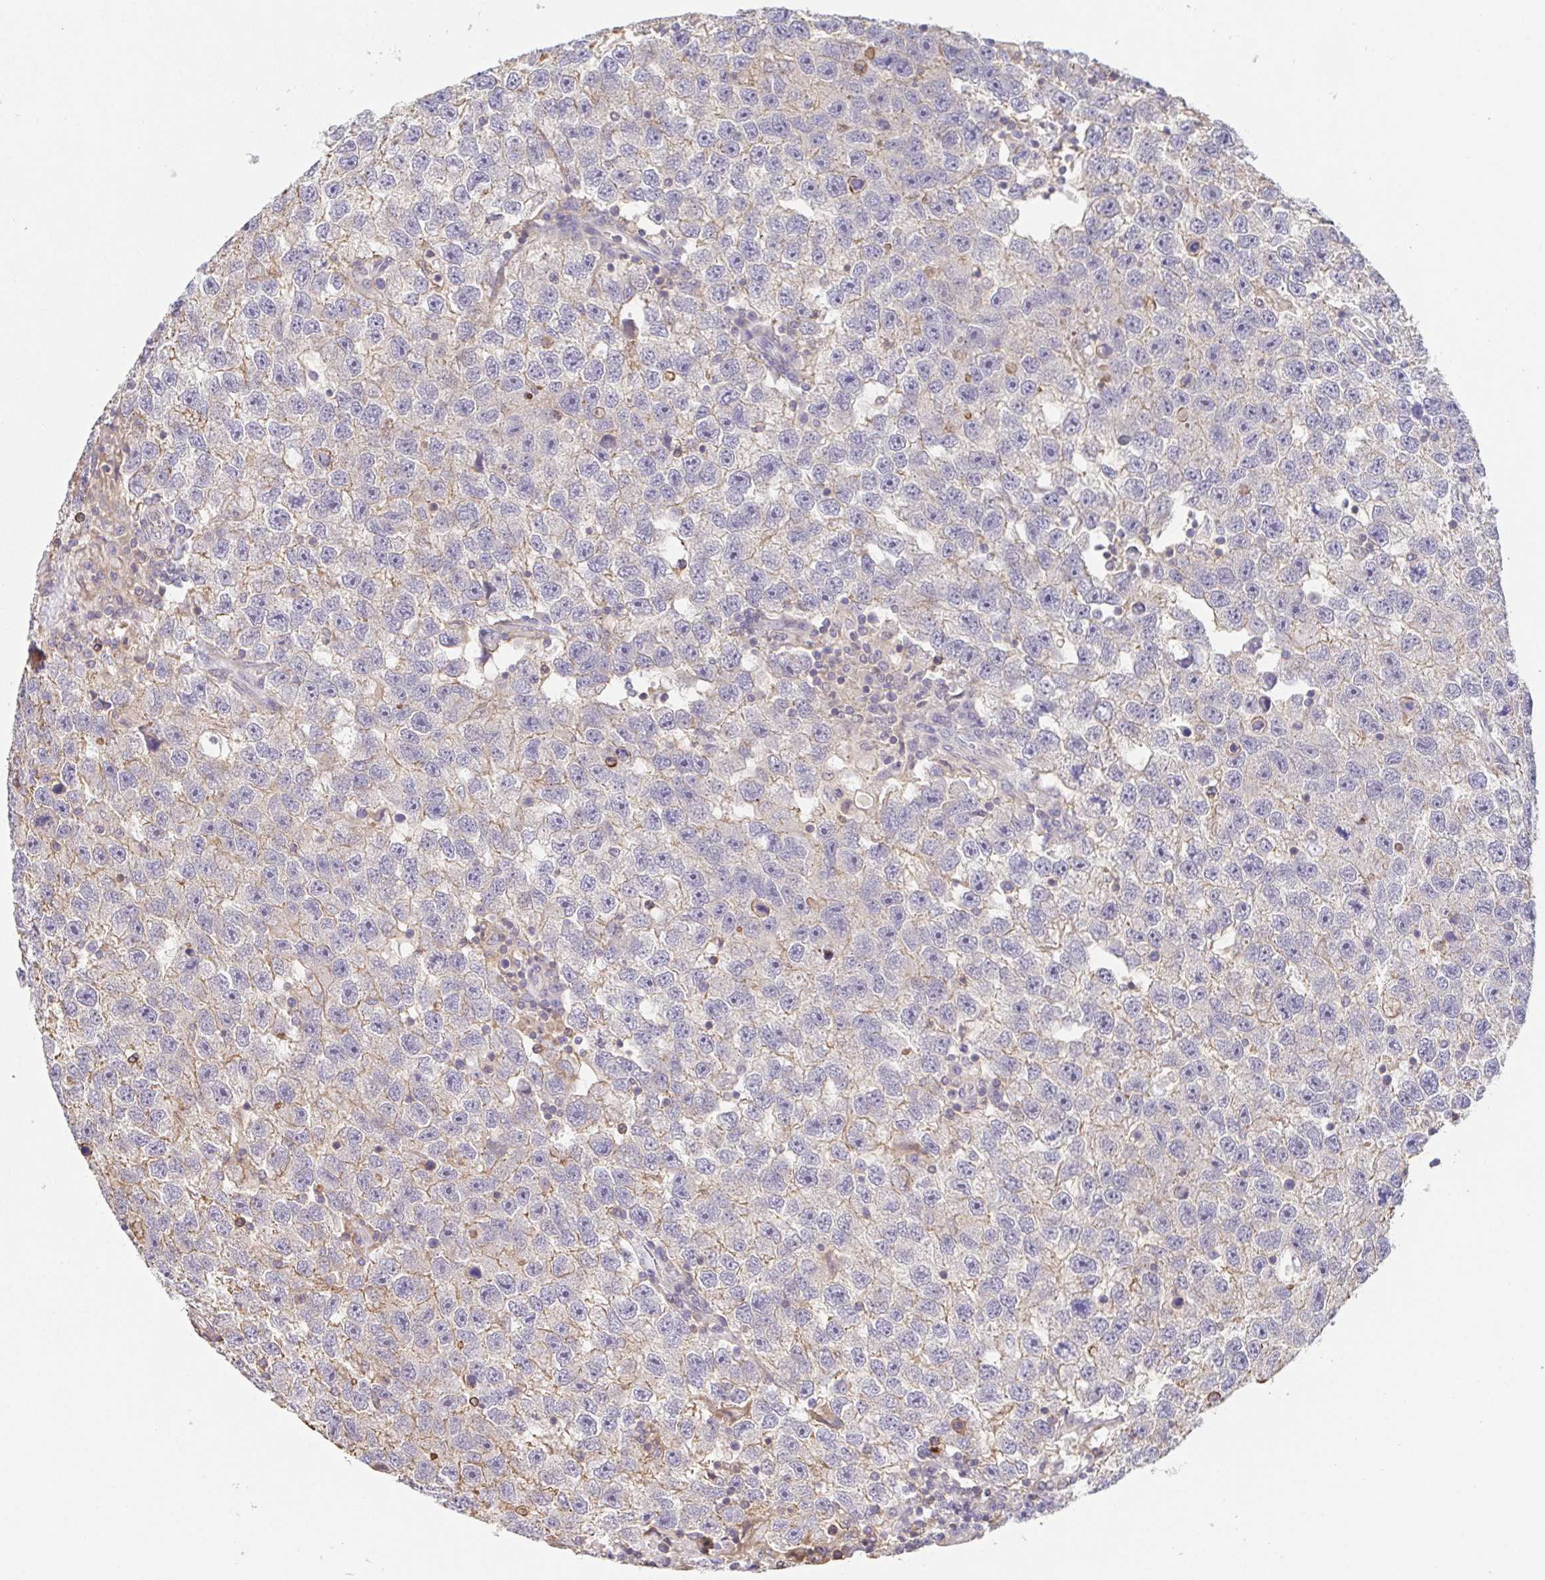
{"staining": {"intensity": "negative", "quantity": "none", "location": "none"}, "tissue": "testis cancer", "cell_type": "Tumor cells", "image_type": "cancer", "snomed": [{"axis": "morphology", "description": "Seminoma, NOS"}, {"axis": "topography", "description": "Testis"}], "caption": "This is a image of immunohistochemistry (IHC) staining of testis seminoma, which shows no positivity in tumor cells.", "gene": "PREPL", "patient": {"sex": "male", "age": 26}}